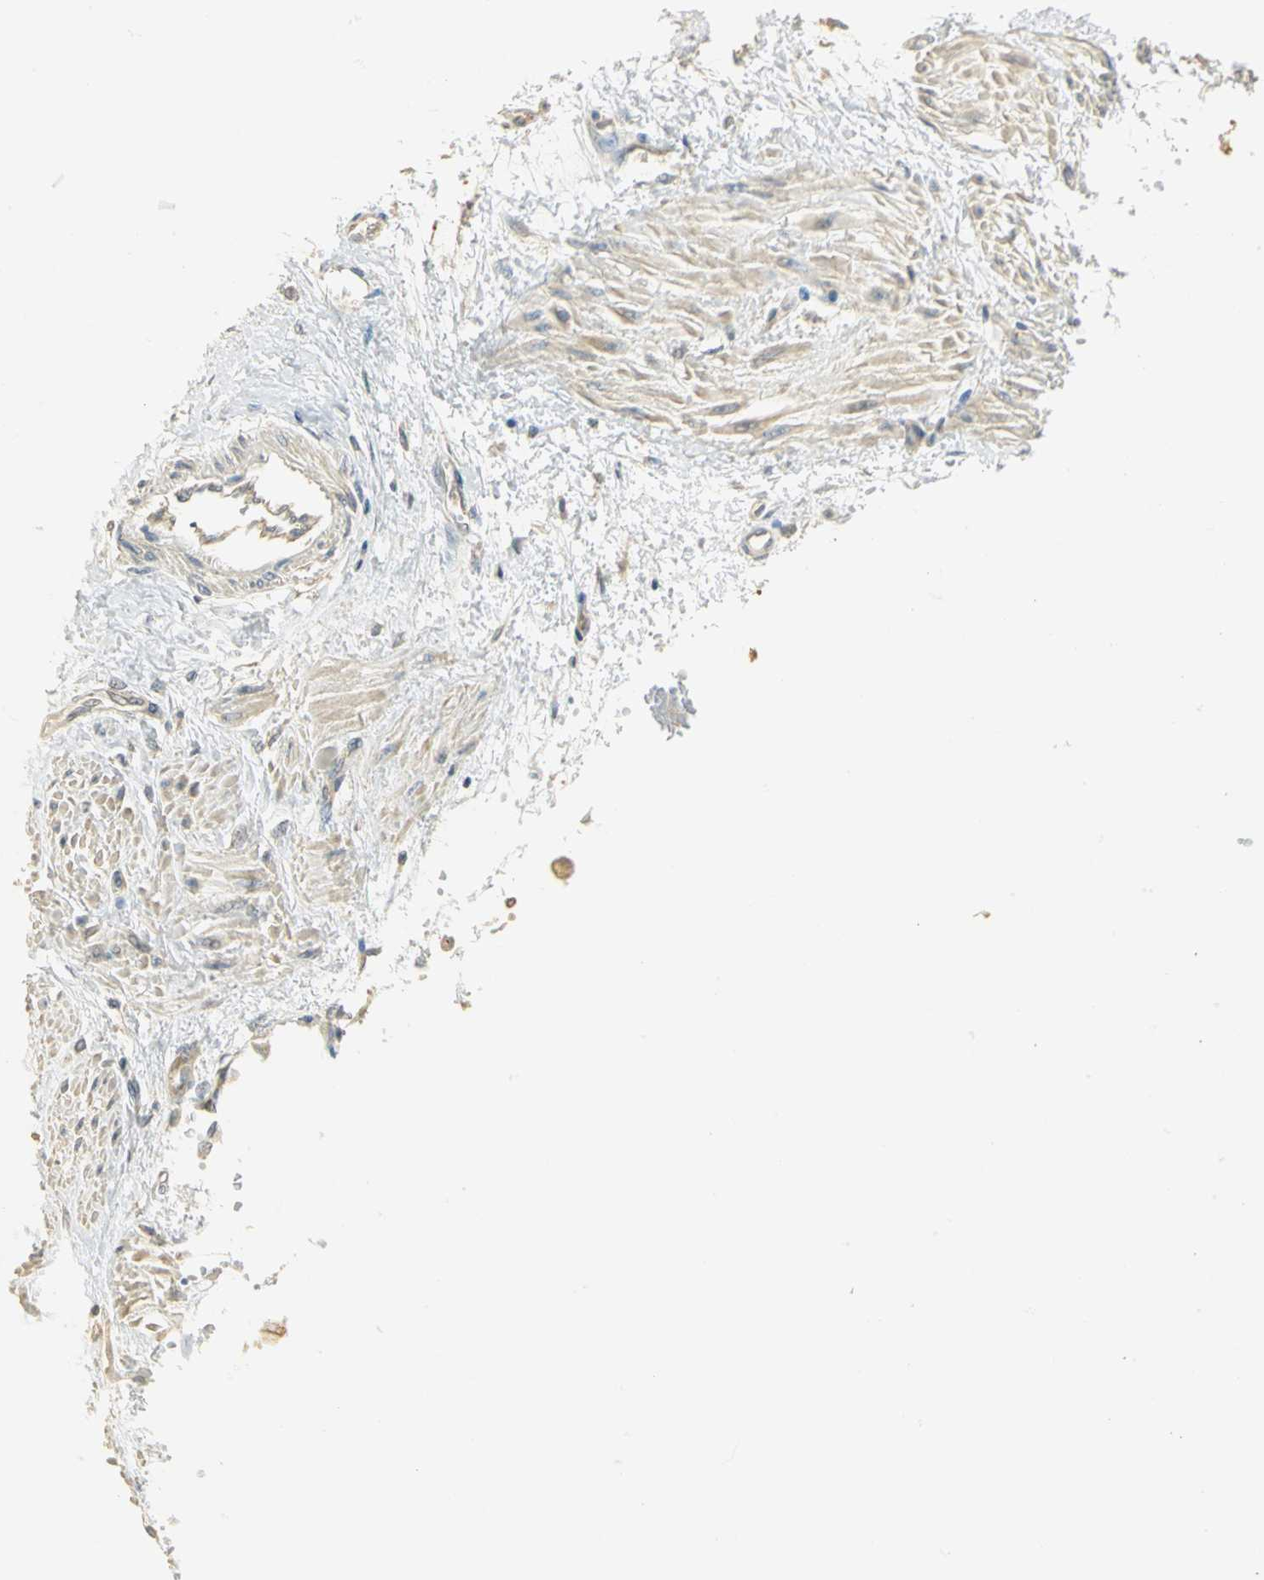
{"staining": {"intensity": "weak", "quantity": ">75%", "location": "cytoplasmic/membranous"}, "tissue": "smooth muscle", "cell_type": "Smooth muscle cells", "image_type": "normal", "snomed": [{"axis": "morphology", "description": "Normal tissue, NOS"}, {"axis": "topography", "description": "Smooth muscle"}, {"axis": "topography", "description": "Uterus"}], "caption": "Smooth muscle cells exhibit low levels of weak cytoplasmic/membranous positivity in about >75% of cells in normal smooth muscle. (IHC, brightfield microscopy, high magnification).", "gene": "RARS1", "patient": {"sex": "female", "age": 39}}